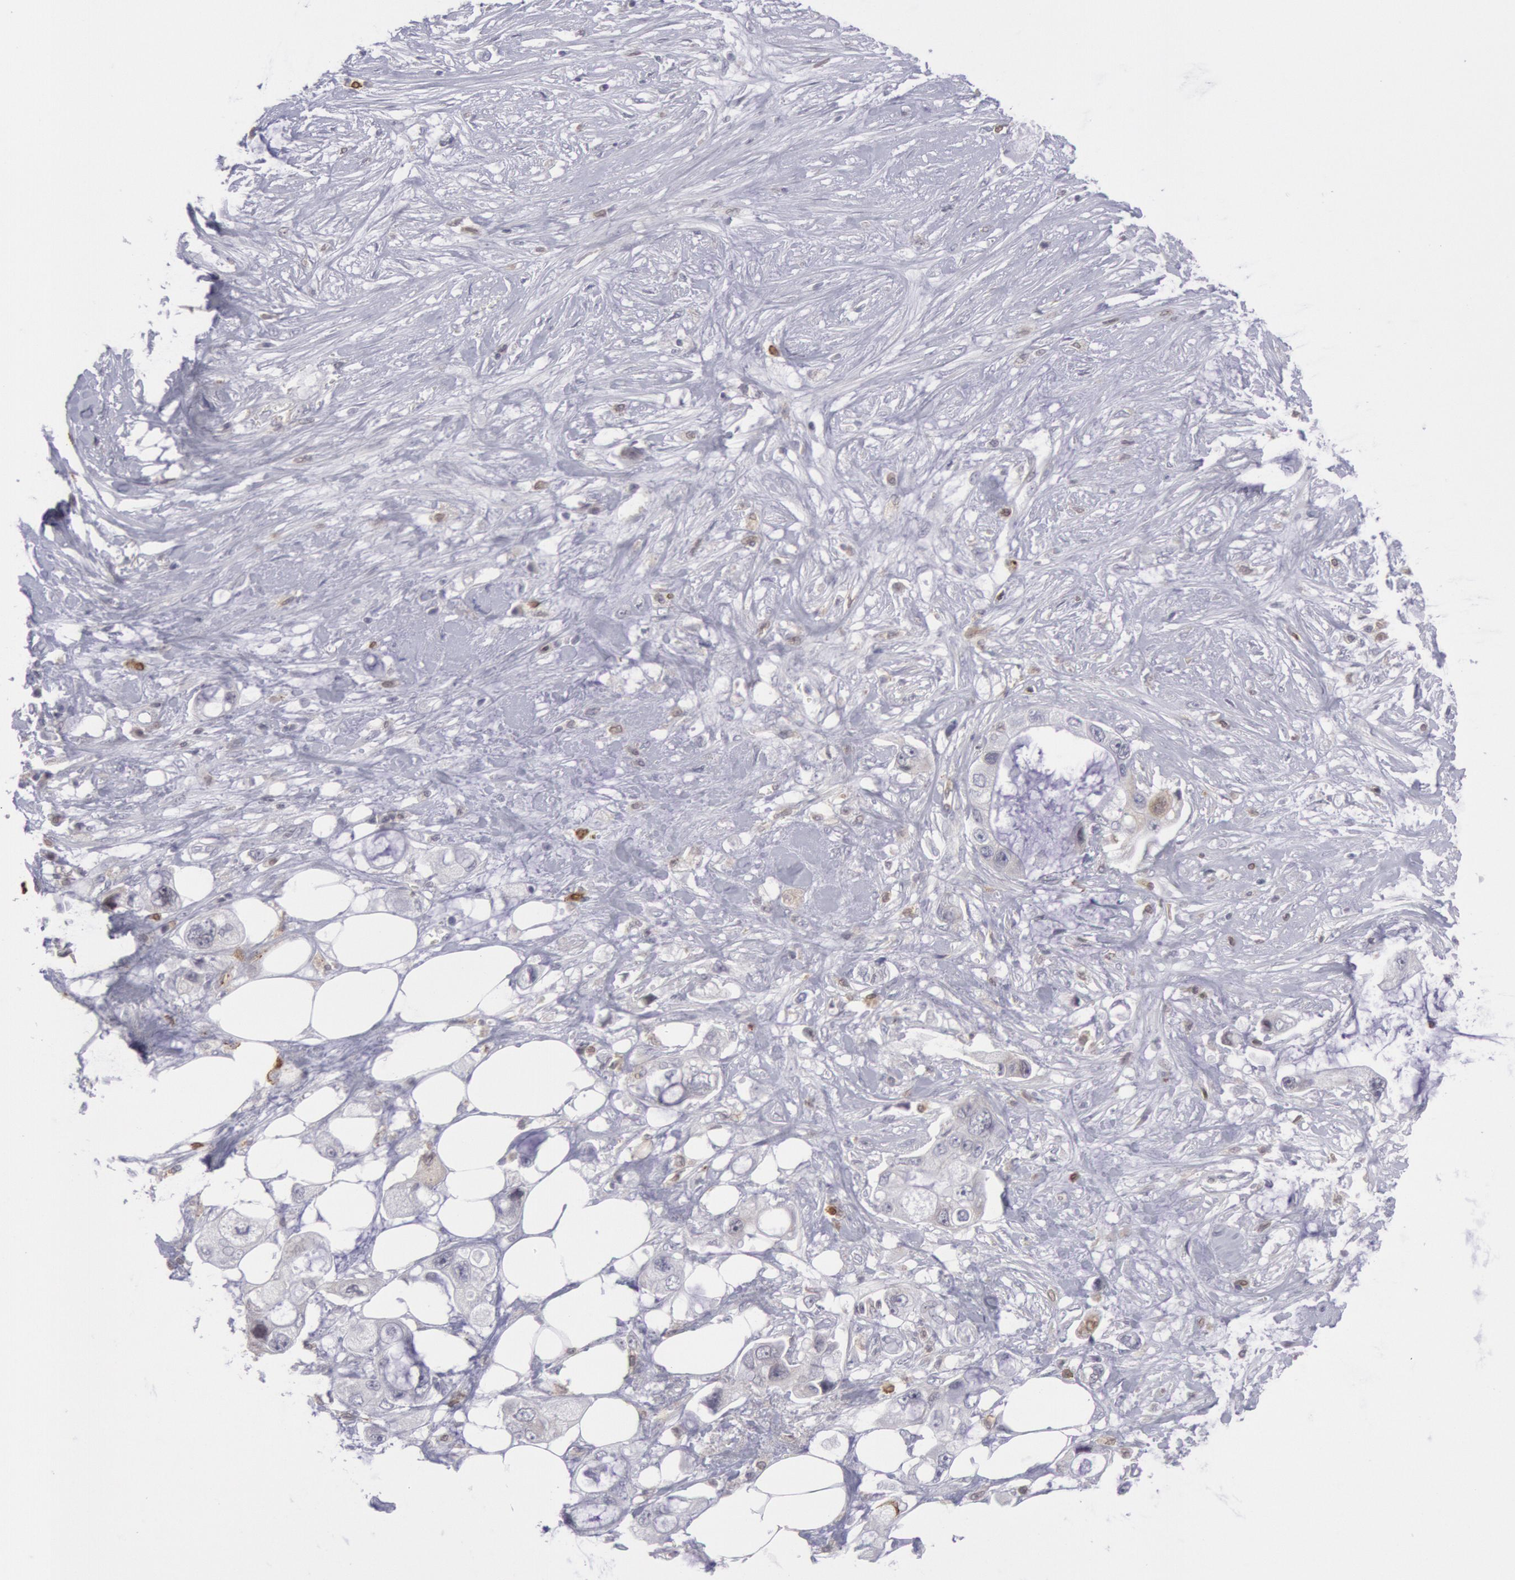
{"staining": {"intensity": "negative", "quantity": "none", "location": "none"}, "tissue": "pancreatic cancer", "cell_type": "Tumor cells", "image_type": "cancer", "snomed": [{"axis": "morphology", "description": "Adenocarcinoma, NOS"}, {"axis": "topography", "description": "Pancreas"}, {"axis": "topography", "description": "Stomach, upper"}], "caption": "Protein analysis of pancreatic cancer (adenocarcinoma) shows no significant staining in tumor cells.", "gene": "PTGS2", "patient": {"sex": "male", "age": 77}}